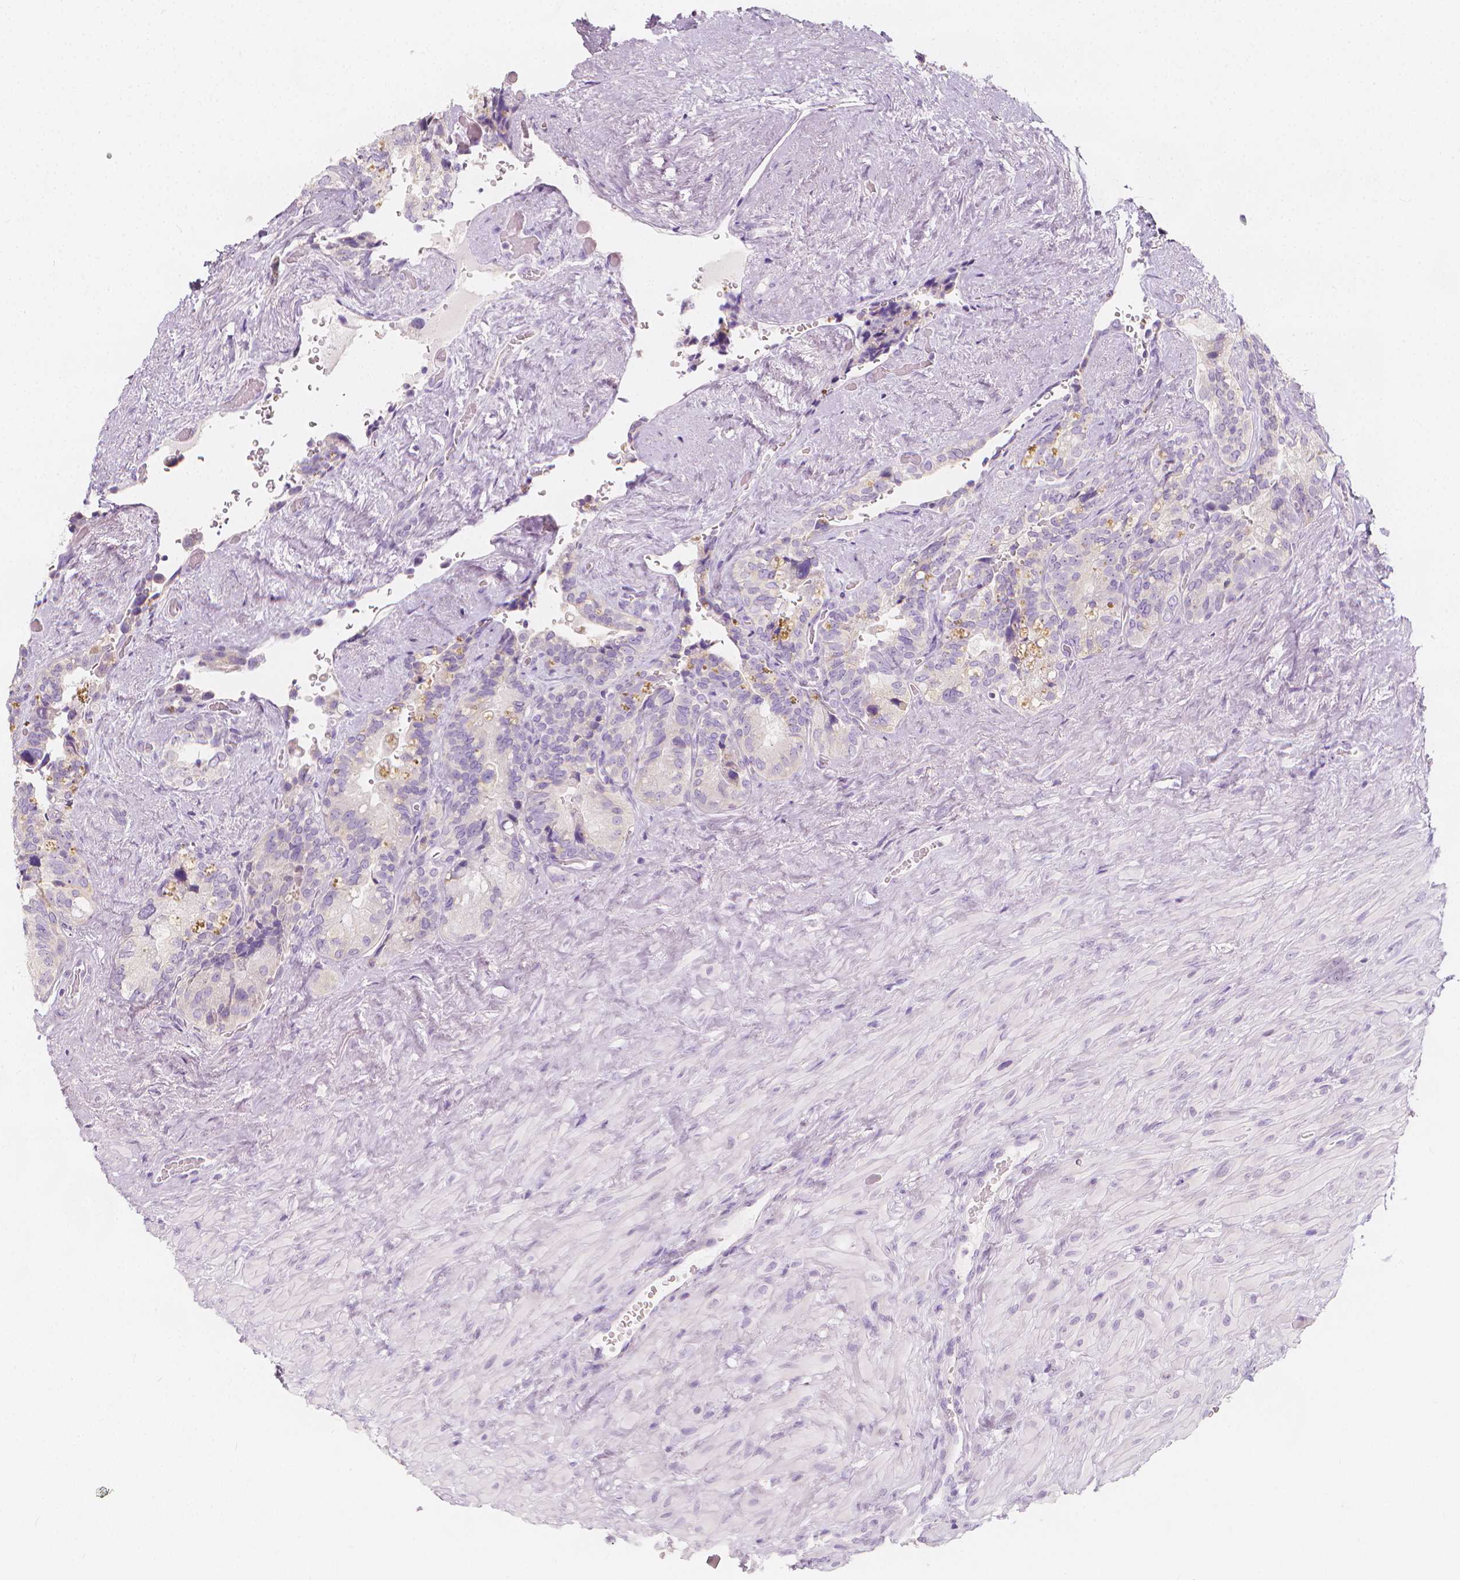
{"staining": {"intensity": "negative", "quantity": "none", "location": "none"}, "tissue": "seminal vesicle", "cell_type": "Glandular cells", "image_type": "normal", "snomed": [{"axis": "morphology", "description": "Normal tissue, NOS"}, {"axis": "topography", "description": "Seminal veicle"}], "caption": "IHC of normal seminal vesicle reveals no staining in glandular cells.", "gene": "RBFOX1", "patient": {"sex": "male", "age": 69}}